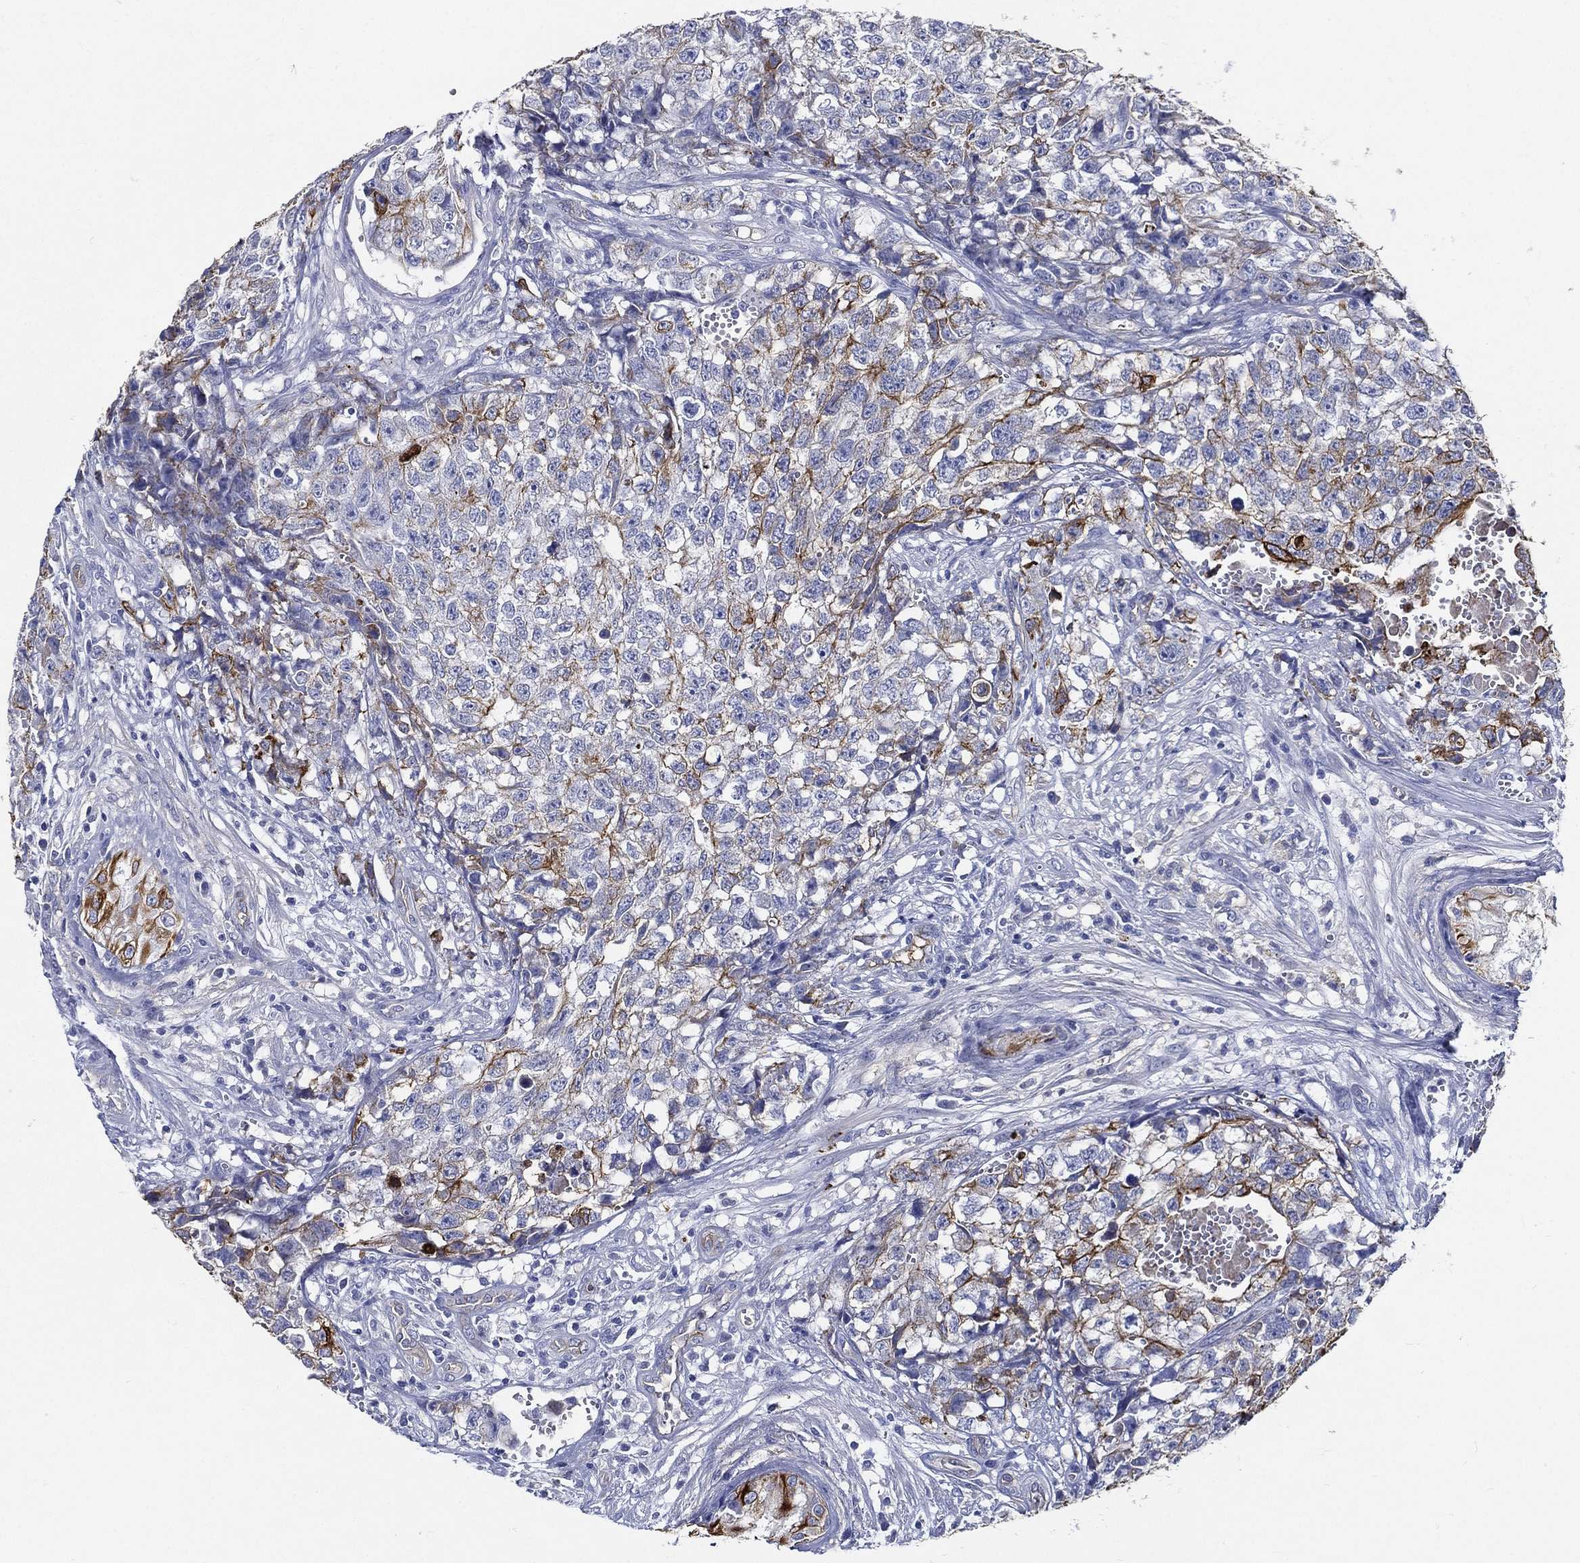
{"staining": {"intensity": "moderate", "quantity": "<25%", "location": "cytoplasmic/membranous"}, "tissue": "testis cancer", "cell_type": "Tumor cells", "image_type": "cancer", "snomed": [{"axis": "morphology", "description": "Seminoma, NOS"}, {"axis": "morphology", "description": "Carcinoma, Embryonal, NOS"}, {"axis": "topography", "description": "Testis"}], "caption": "About <25% of tumor cells in embryonal carcinoma (testis) show moderate cytoplasmic/membranous protein positivity as visualized by brown immunohistochemical staining.", "gene": "NEDD9", "patient": {"sex": "male", "age": 22}}